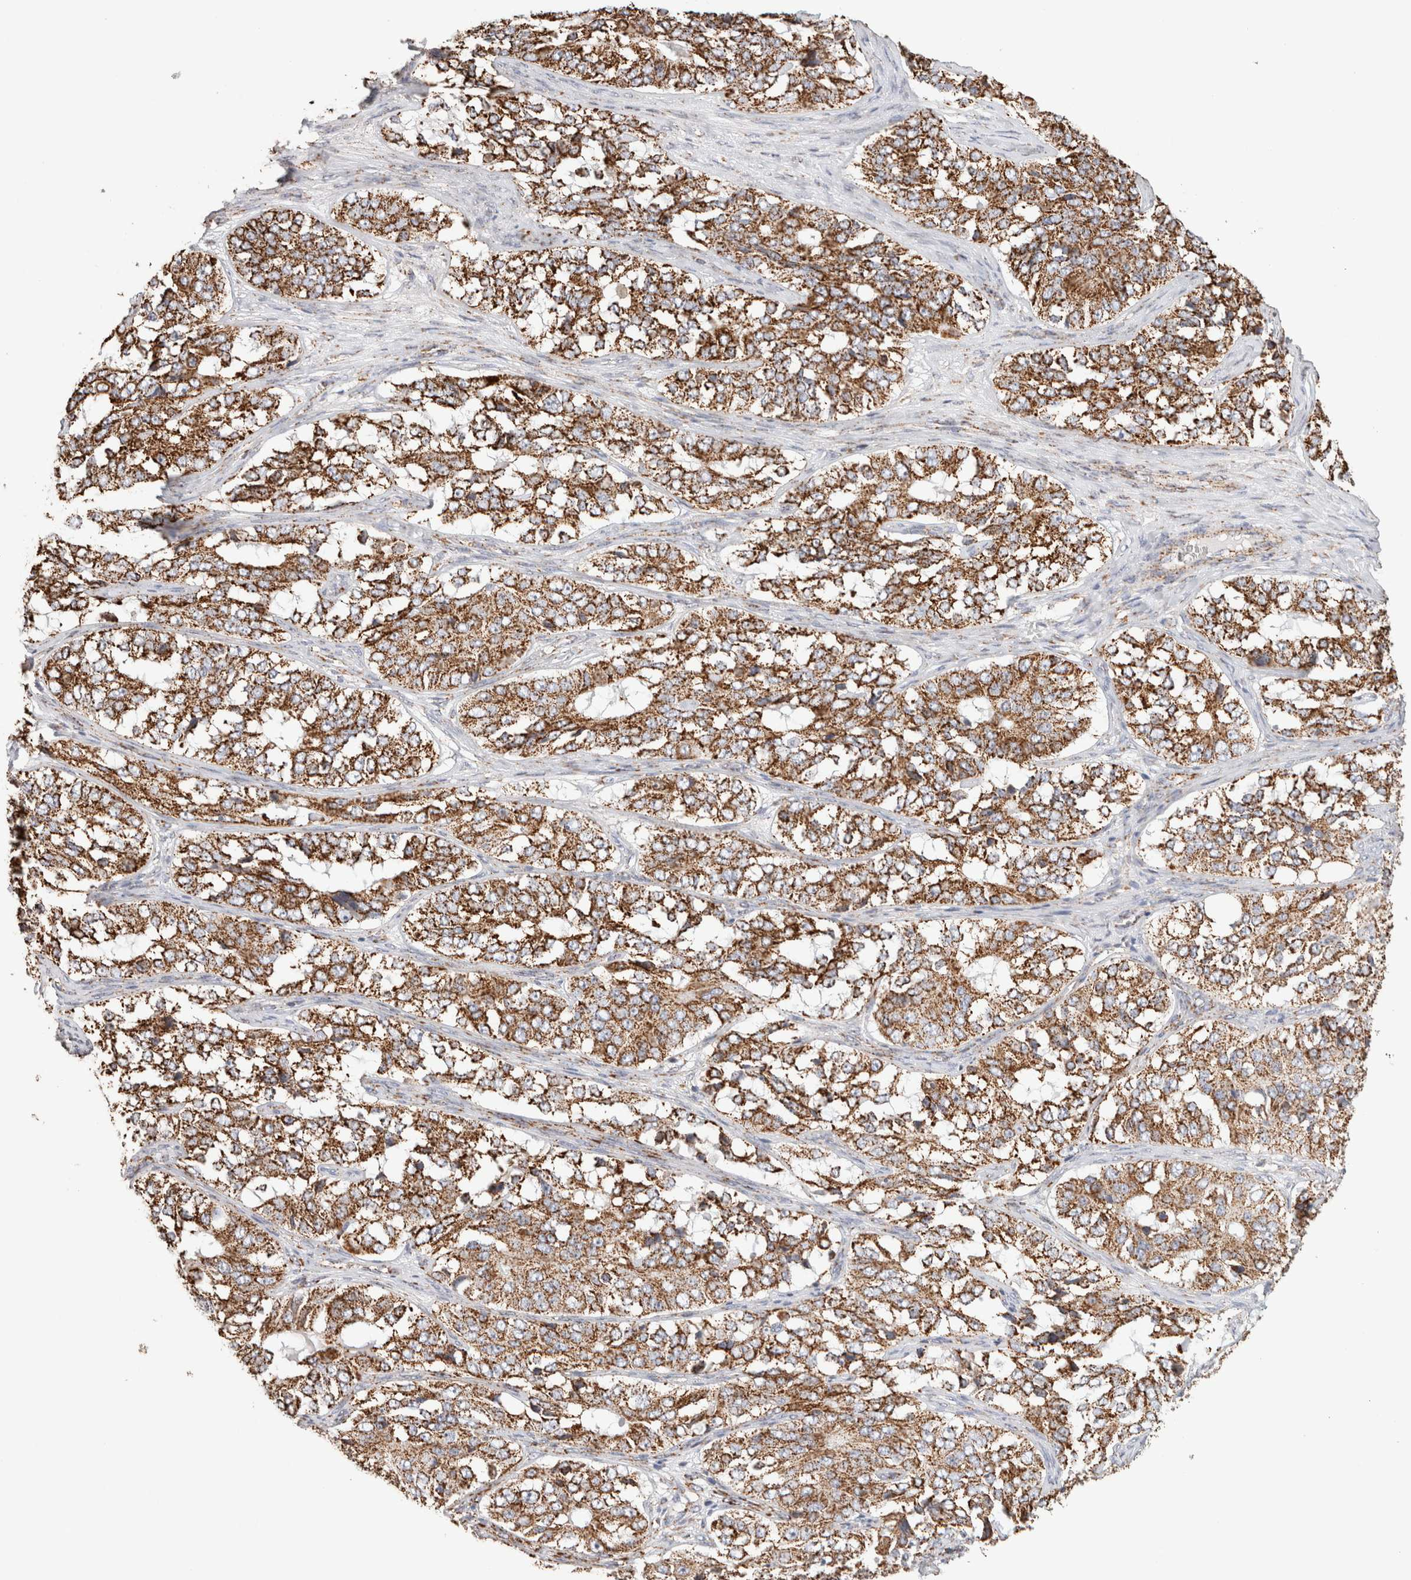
{"staining": {"intensity": "moderate", "quantity": ">75%", "location": "cytoplasmic/membranous"}, "tissue": "ovarian cancer", "cell_type": "Tumor cells", "image_type": "cancer", "snomed": [{"axis": "morphology", "description": "Carcinoma, endometroid"}, {"axis": "topography", "description": "Ovary"}], "caption": "About >75% of tumor cells in endometroid carcinoma (ovarian) exhibit moderate cytoplasmic/membranous protein expression as visualized by brown immunohistochemical staining.", "gene": "C1QBP", "patient": {"sex": "female", "age": 51}}